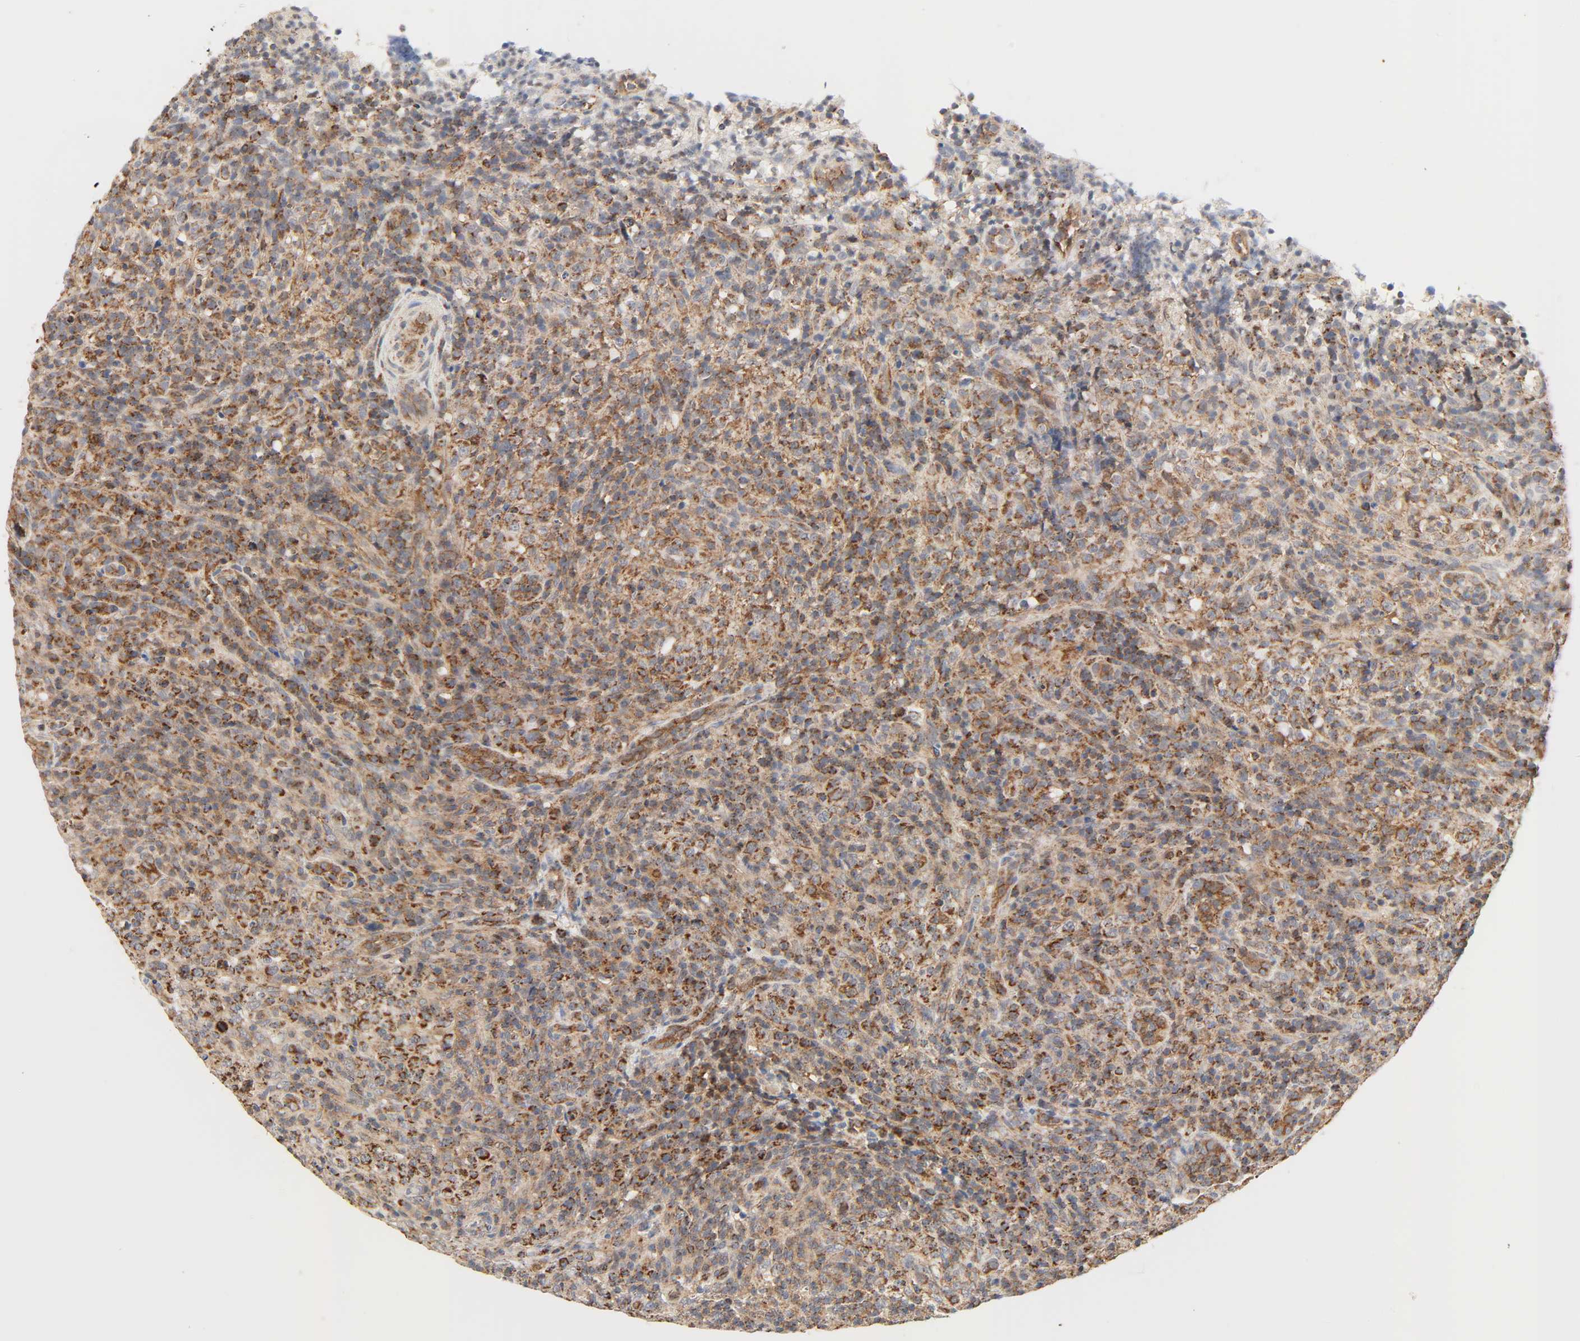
{"staining": {"intensity": "moderate", "quantity": ">75%", "location": "cytoplasmic/membranous"}, "tissue": "lymphoma", "cell_type": "Tumor cells", "image_type": "cancer", "snomed": [{"axis": "morphology", "description": "Malignant lymphoma, non-Hodgkin's type, High grade"}, {"axis": "topography", "description": "Lymph node"}], "caption": "Lymphoma tissue exhibits moderate cytoplasmic/membranous positivity in approximately >75% of tumor cells (IHC, brightfield microscopy, high magnification).", "gene": "ZMAT5", "patient": {"sex": "female", "age": 76}}